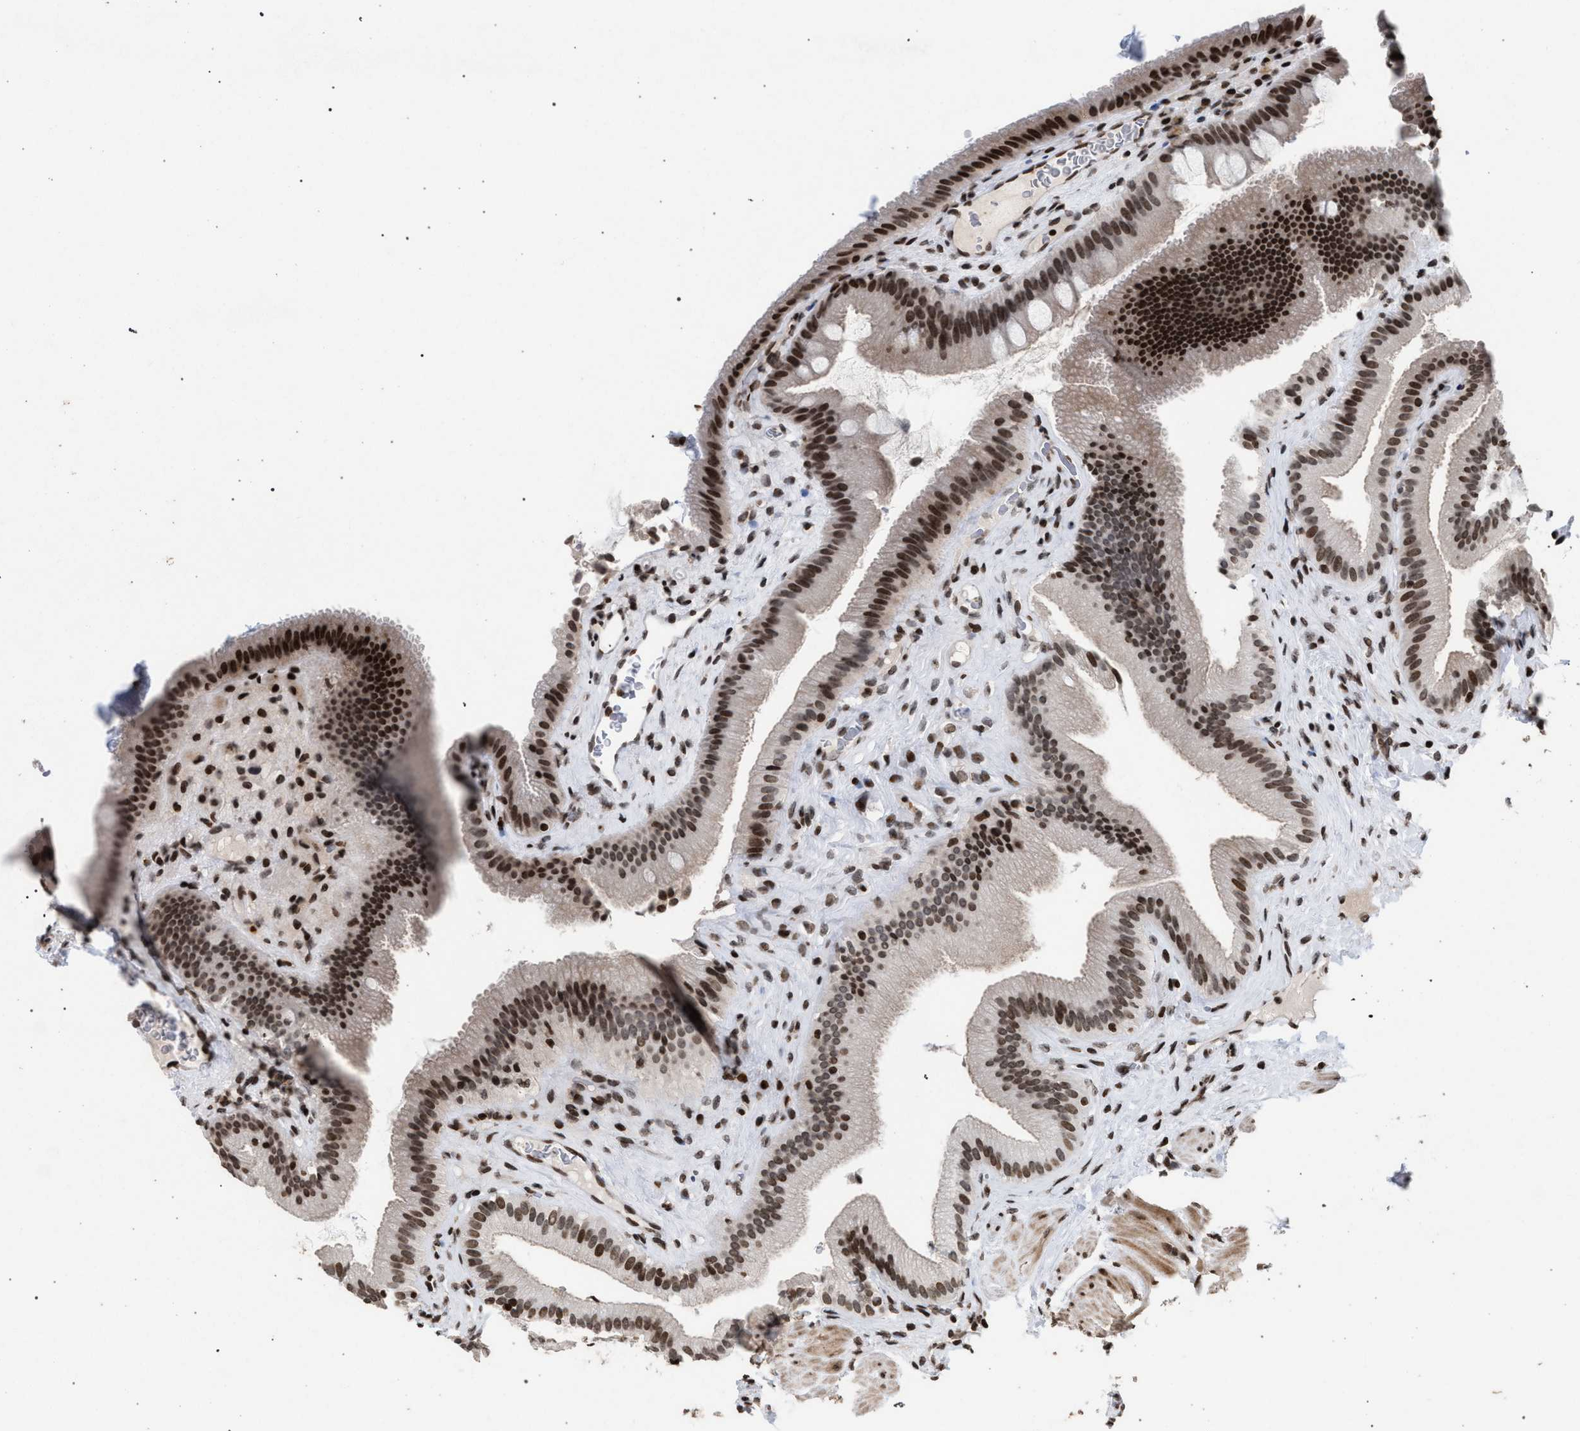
{"staining": {"intensity": "strong", "quantity": ">75%", "location": "nuclear"}, "tissue": "gallbladder", "cell_type": "Glandular cells", "image_type": "normal", "snomed": [{"axis": "morphology", "description": "Normal tissue, NOS"}, {"axis": "topography", "description": "Gallbladder"}], "caption": "This image displays immunohistochemistry (IHC) staining of normal gallbladder, with high strong nuclear staining in about >75% of glandular cells.", "gene": "FOXD3", "patient": {"sex": "male", "age": 49}}